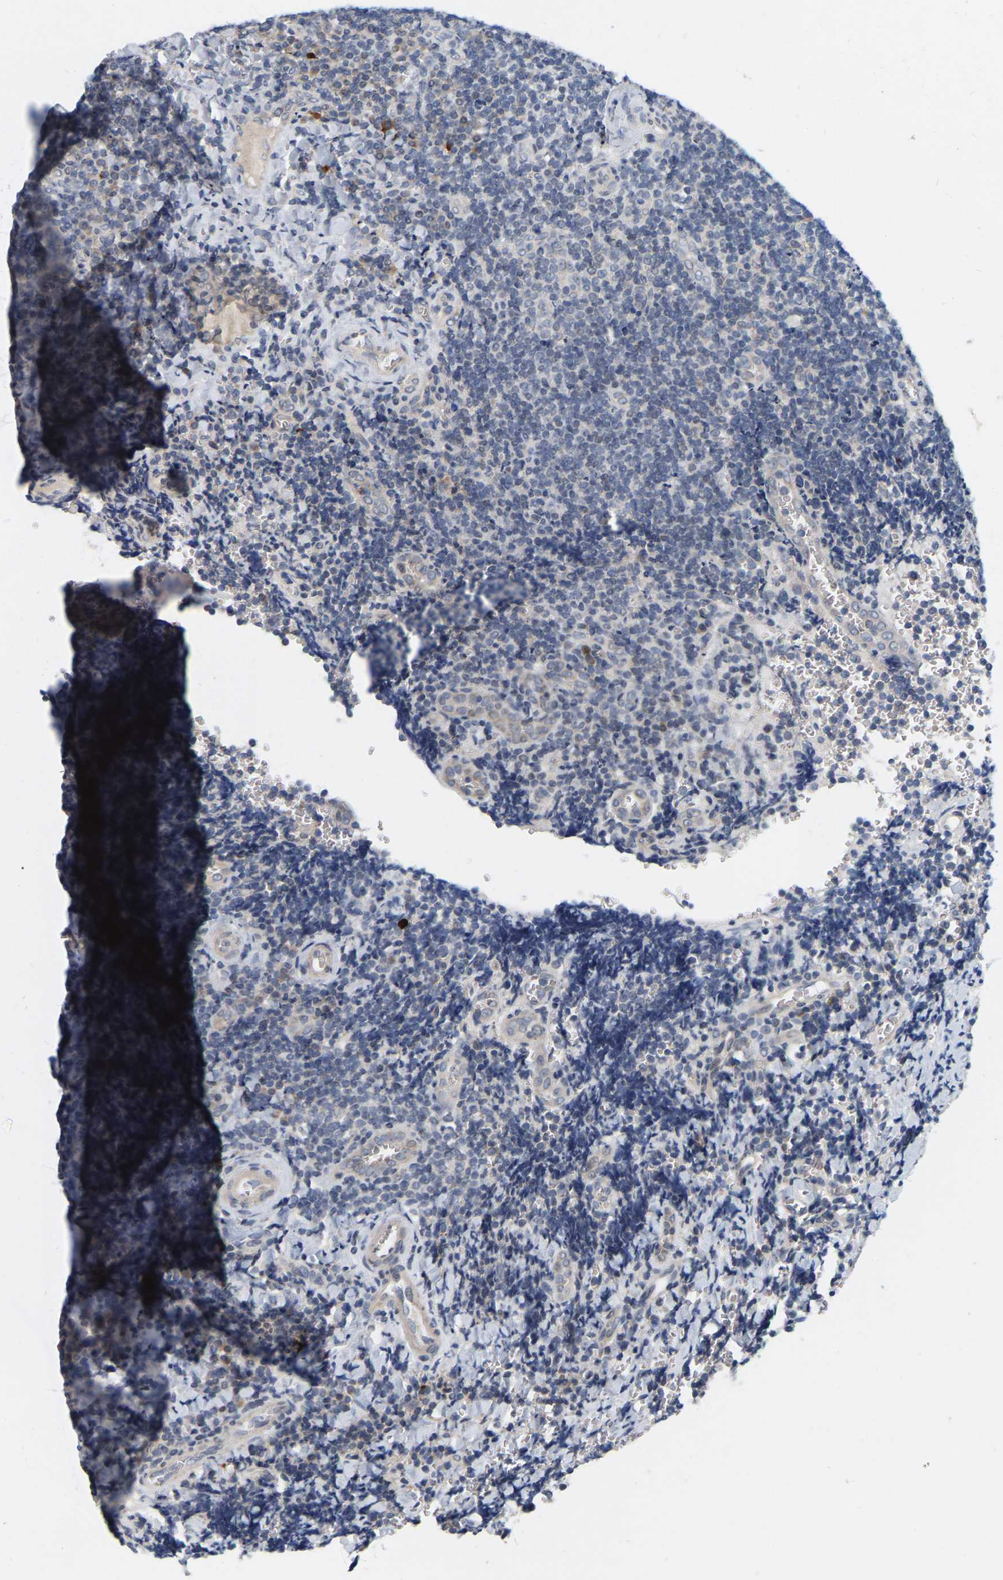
{"staining": {"intensity": "weak", "quantity": "<25%", "location": "cytoplasmic/membranous"}, "tissue": "tonsil", "cell_type": "Germinal center cells", "image_type": "normal", "snomed": [{"axis": "morphology", "description": "Normal tissue, NOS"}, {"axis": "morphology", "description": "Inflammation, NOS"}, {"axis": "topography", "description": "Tonsil"}], "caption": "Germinal center cells are negative for brown protein staining in unremarkable tonsil. (Stains: DAB immunohistochemistry with hematoxylin counter stain, Microscopy: brightfield microscopy at high magnification).", "gene": "SSH1", "patient": {"sex": "female", "age": 31}}